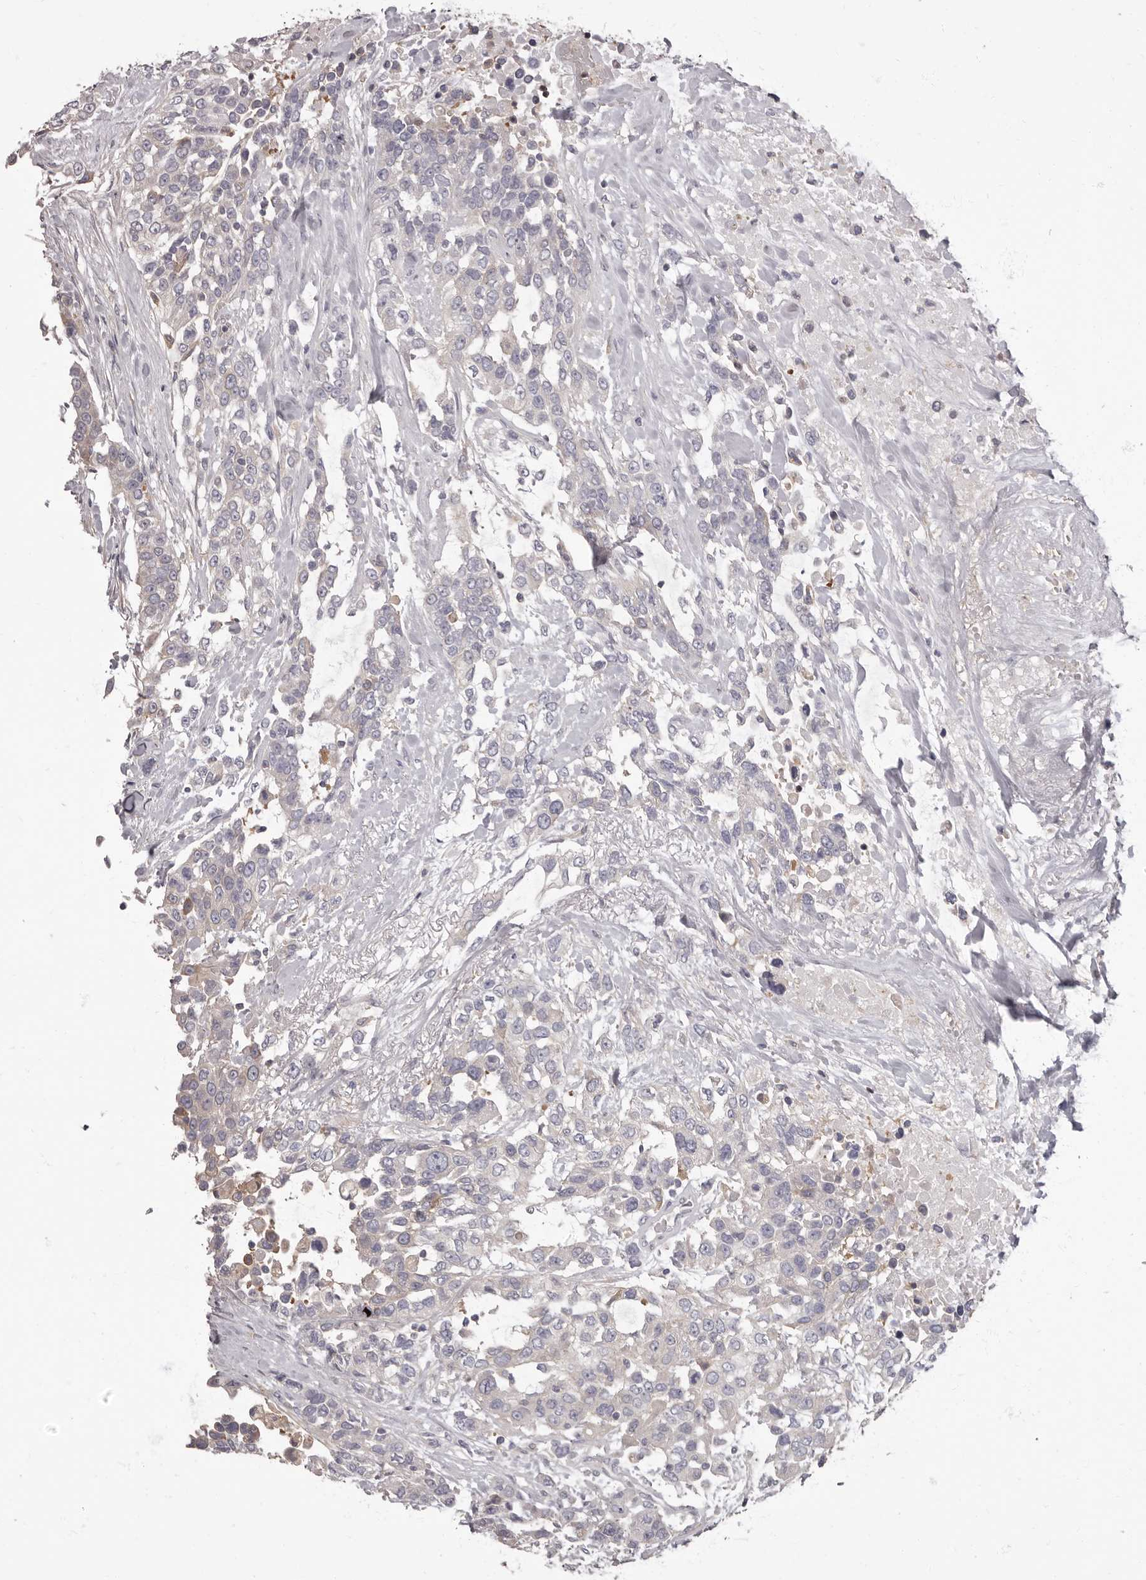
{"staining": {"intensity": "weak", "quantity": "<25%", "location": "cytoplasmic/membranous"}, "tissue": "urothelial cancer", "cell_type": "Tumor cells", "image_type": "cancer", "snomed": [{"axis": "morphology", "description": "Urothelial carcinoma, High grade"}, {"axis": "topography", "description": "Urinary bladder"}], "caption": "Human urothelial cancer stained for a protein using immunohistochemistry (IHC) exhibits no staining in tumor cells.", "gene": "APEH", "patient": {"sex": "female", "age": 80}}